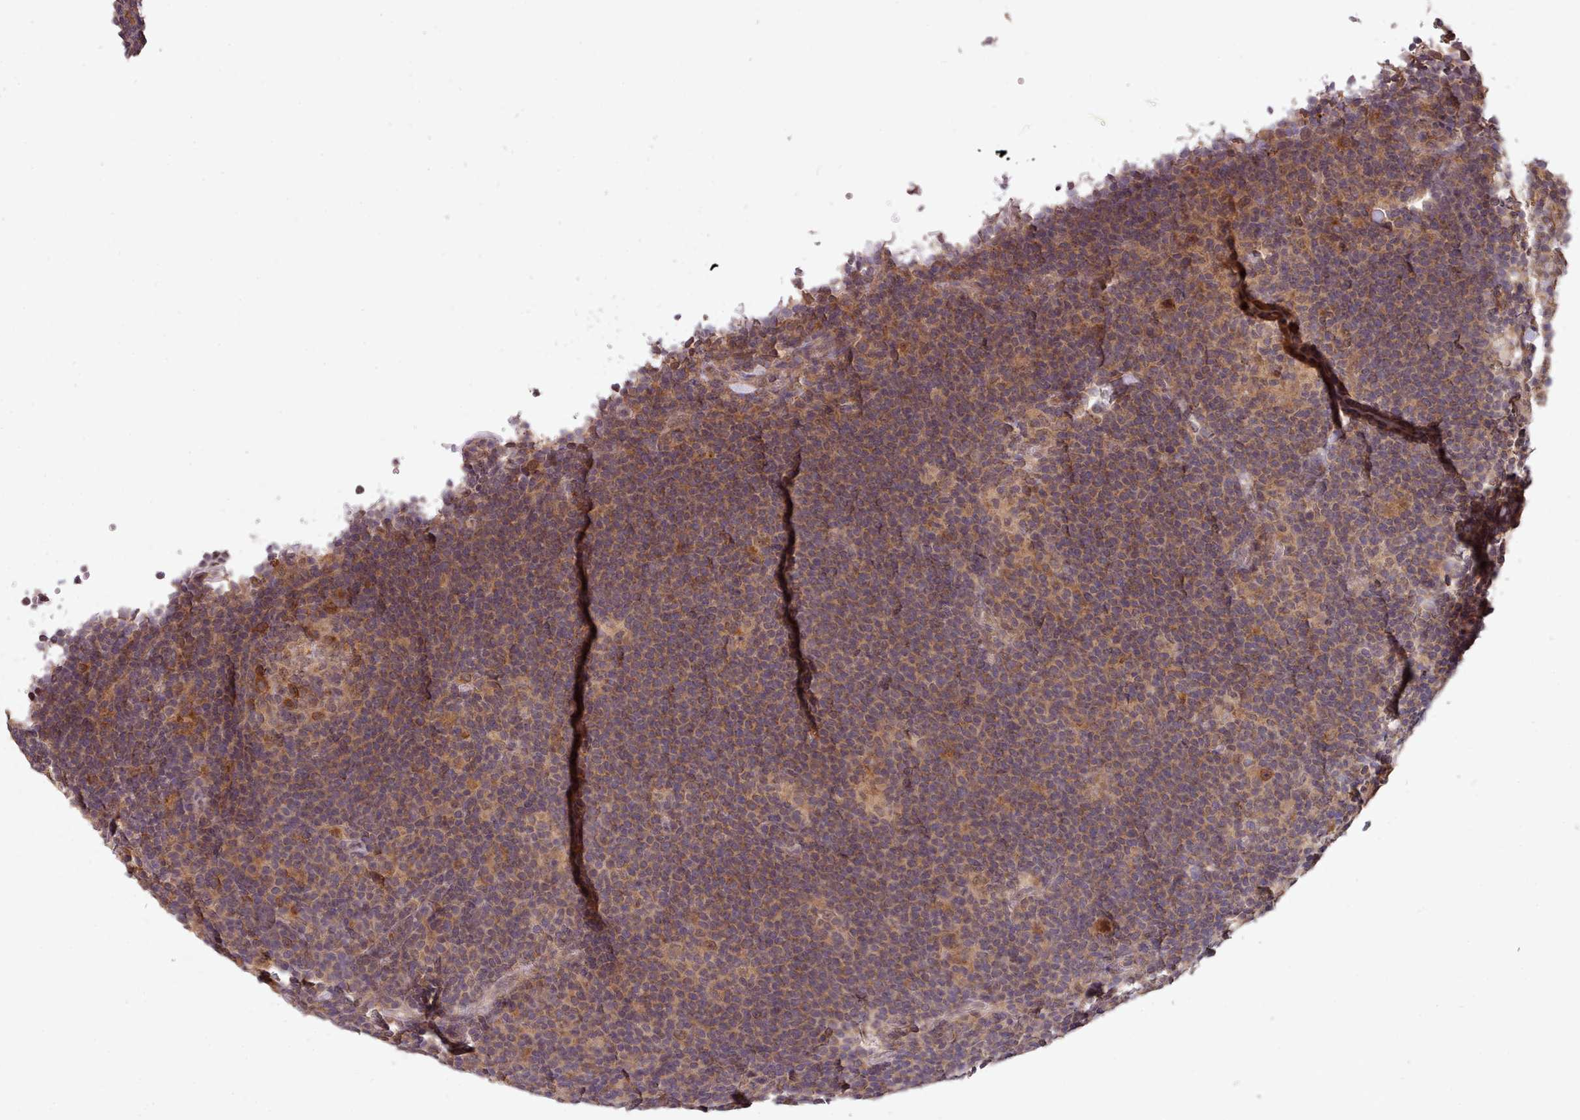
{"staining": {"intensity": "moderate", "quantity": ">75%", "location": "cytoplasmic/membranous,nuclear"}, "tissue": "lymphoma", "cell_type": "Tumor cells", "image_type": "cancer", "snomed": [{"axis": "morphology", "description": "Hodgkin's disease, NOS"}, {"axis": "topography", "description": "Lymph node"}], "caption": "An image of human lymphoma stained for a protein shows moderate cytoplasmic/membranous and nuclear brown staining in tumor cells.", "gene": "PIP4P1", "patient": {"sex": "female", "age": 57}}